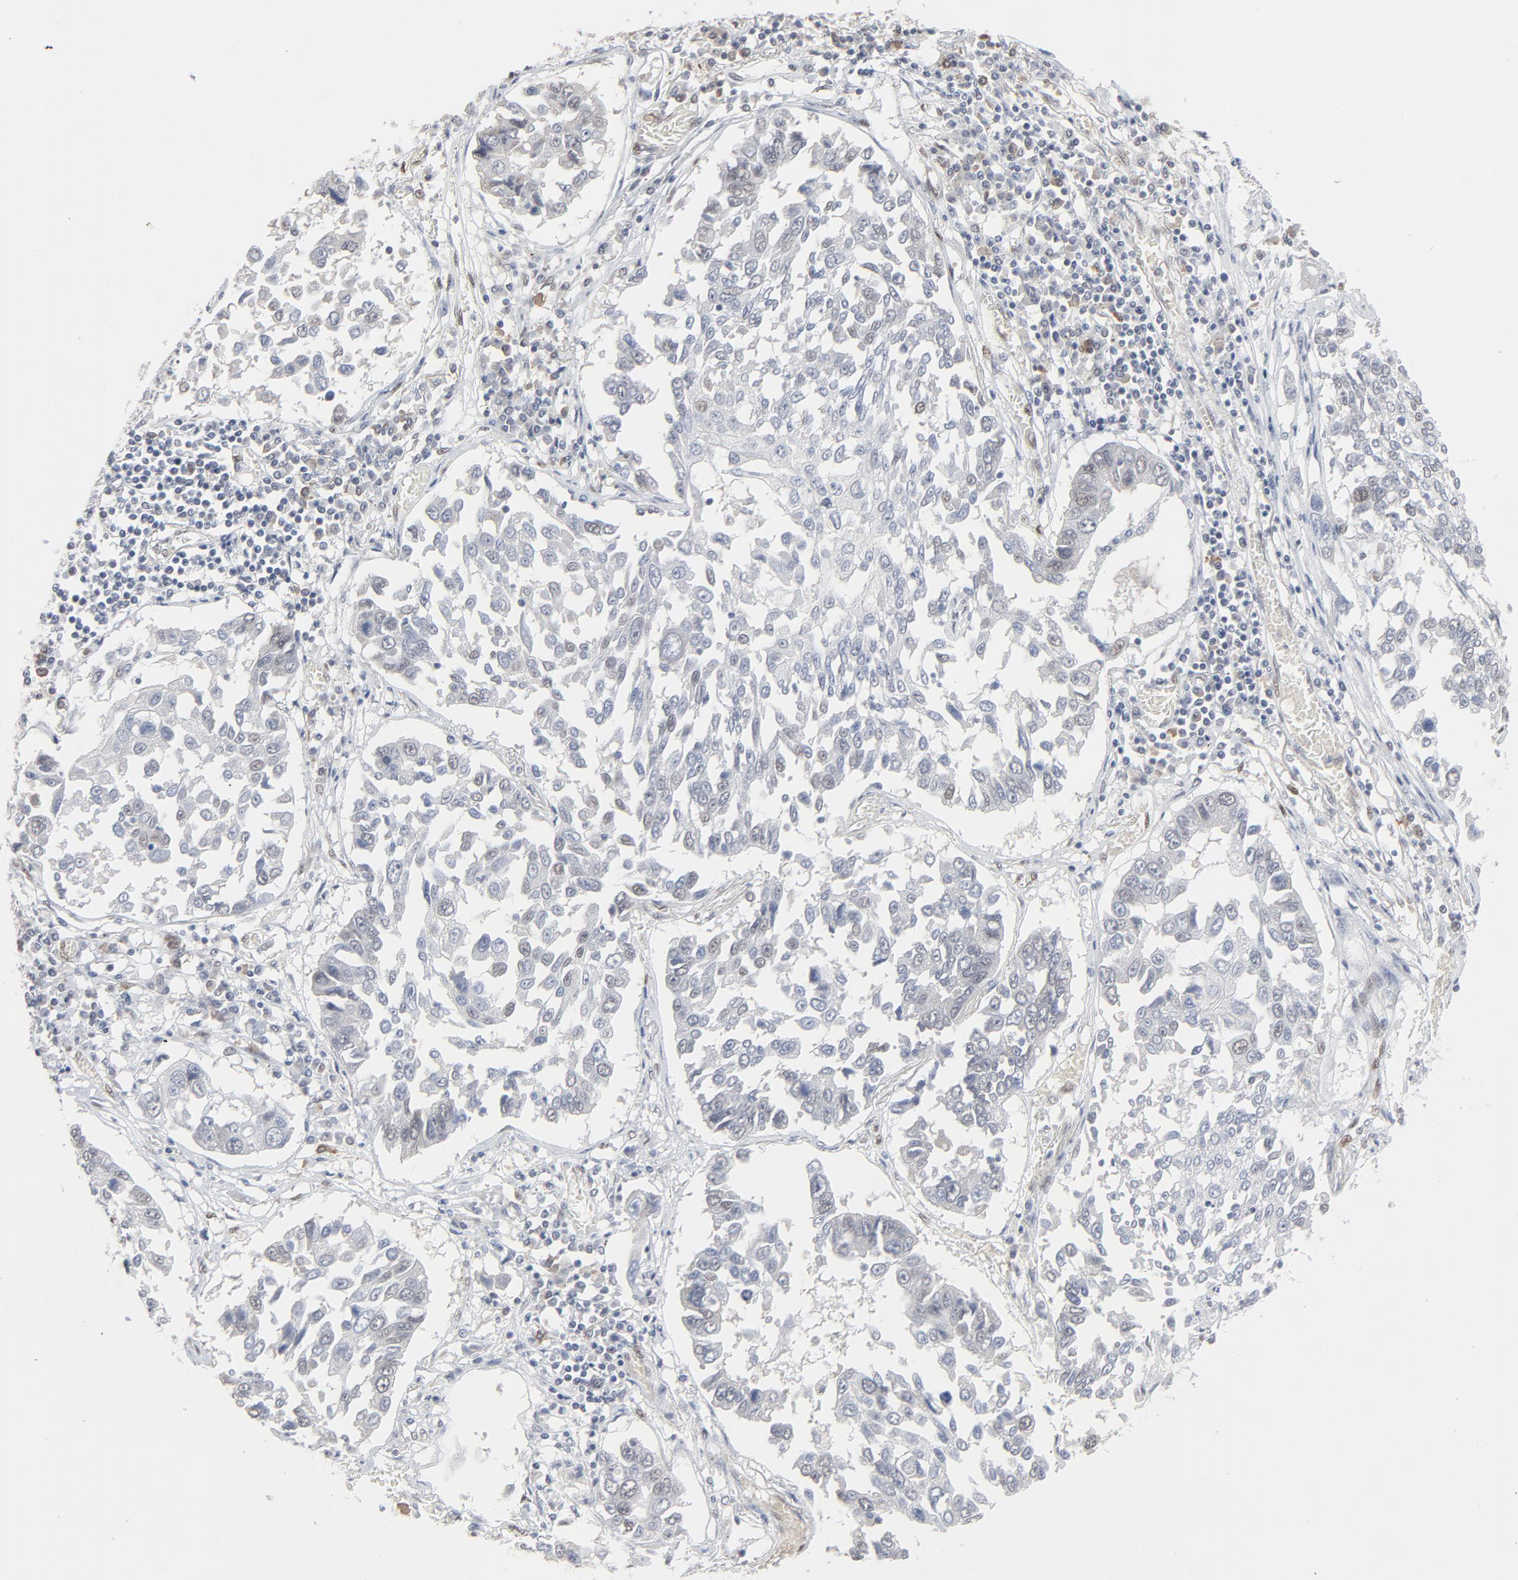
{"staining": {"intensity": "negative", "quantity": "none", "location": "none"}, "tissue": "lung cancer", "cell_type": "Tumor cells", "image_type": "cancer", "snomed": [{"axis": "morphology", "description": "Squamous cell carcinoma, NOS"}, {"axis": "topography", "description": "Lung"}], "caption": "There is no significant expression in tumor cells of lung squamous cell carcinoma. (DAB immunohistochemistry (IHC) with hematoxylin counter stain).", "gene": "ATF7", "patient": {"sex": "male", "age": 71}}